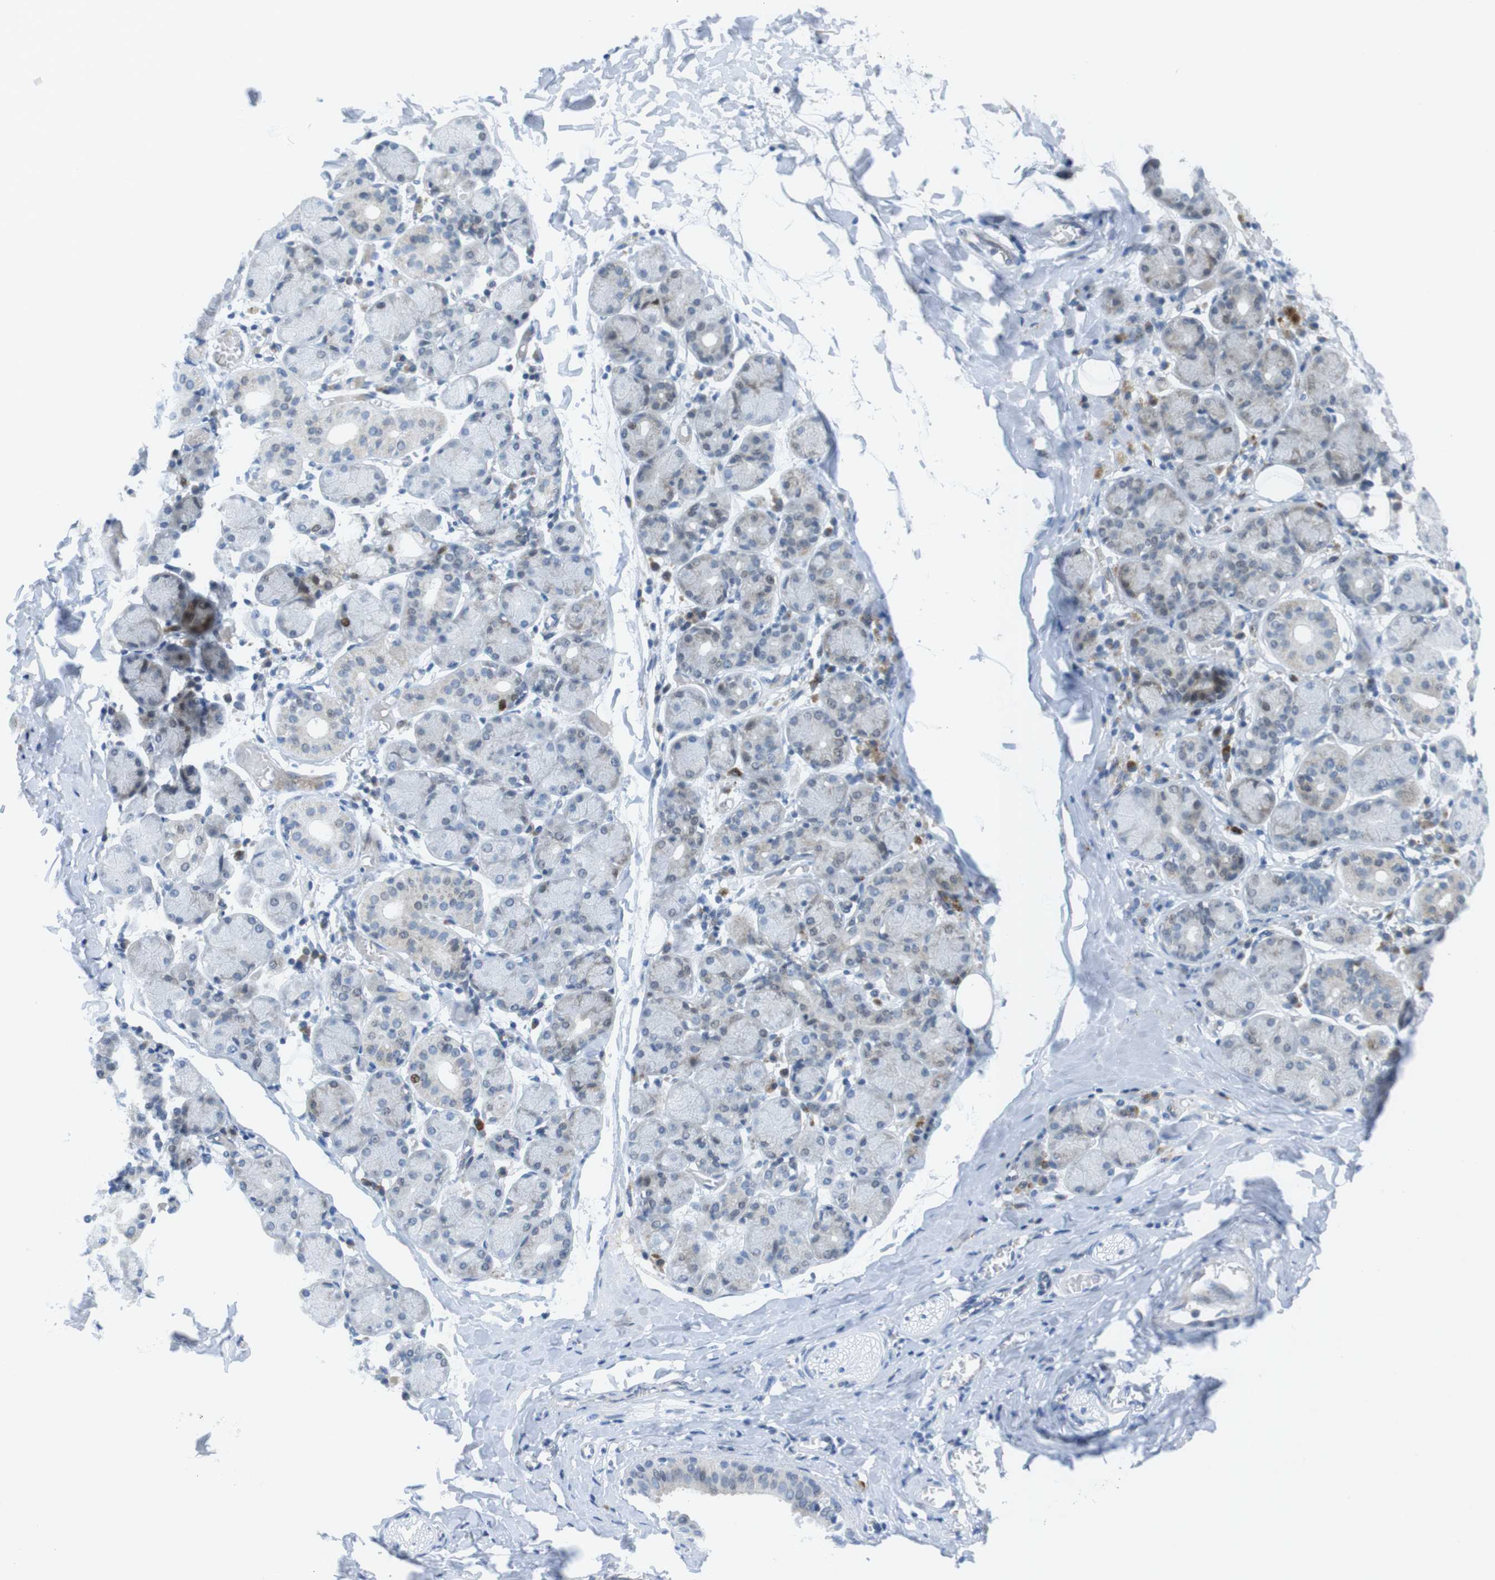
{"staining": {"intensity": "strong", "quantity": "<25%", "location": "nuclear"}, "tissue": "salivary gland", "cell_type": "Glandular cells", "image_type": "normal", "snomed": [{"axis": "morphology", "description": "Normal tissue, NOS"}, {"axis": "topography", "description": "Salivary gland"}], "caption": "Immunohistochemistry (IHC) (DAB) staining of unremarkable human salivary gland displays strong nuclear protein expression in approximately <25% of glandular cells. (brown staining indicates protein expression, while blue staining denotes nuclei).", "gene": "CHAF1A", "patient": {"sex": "female", "age": 24}}